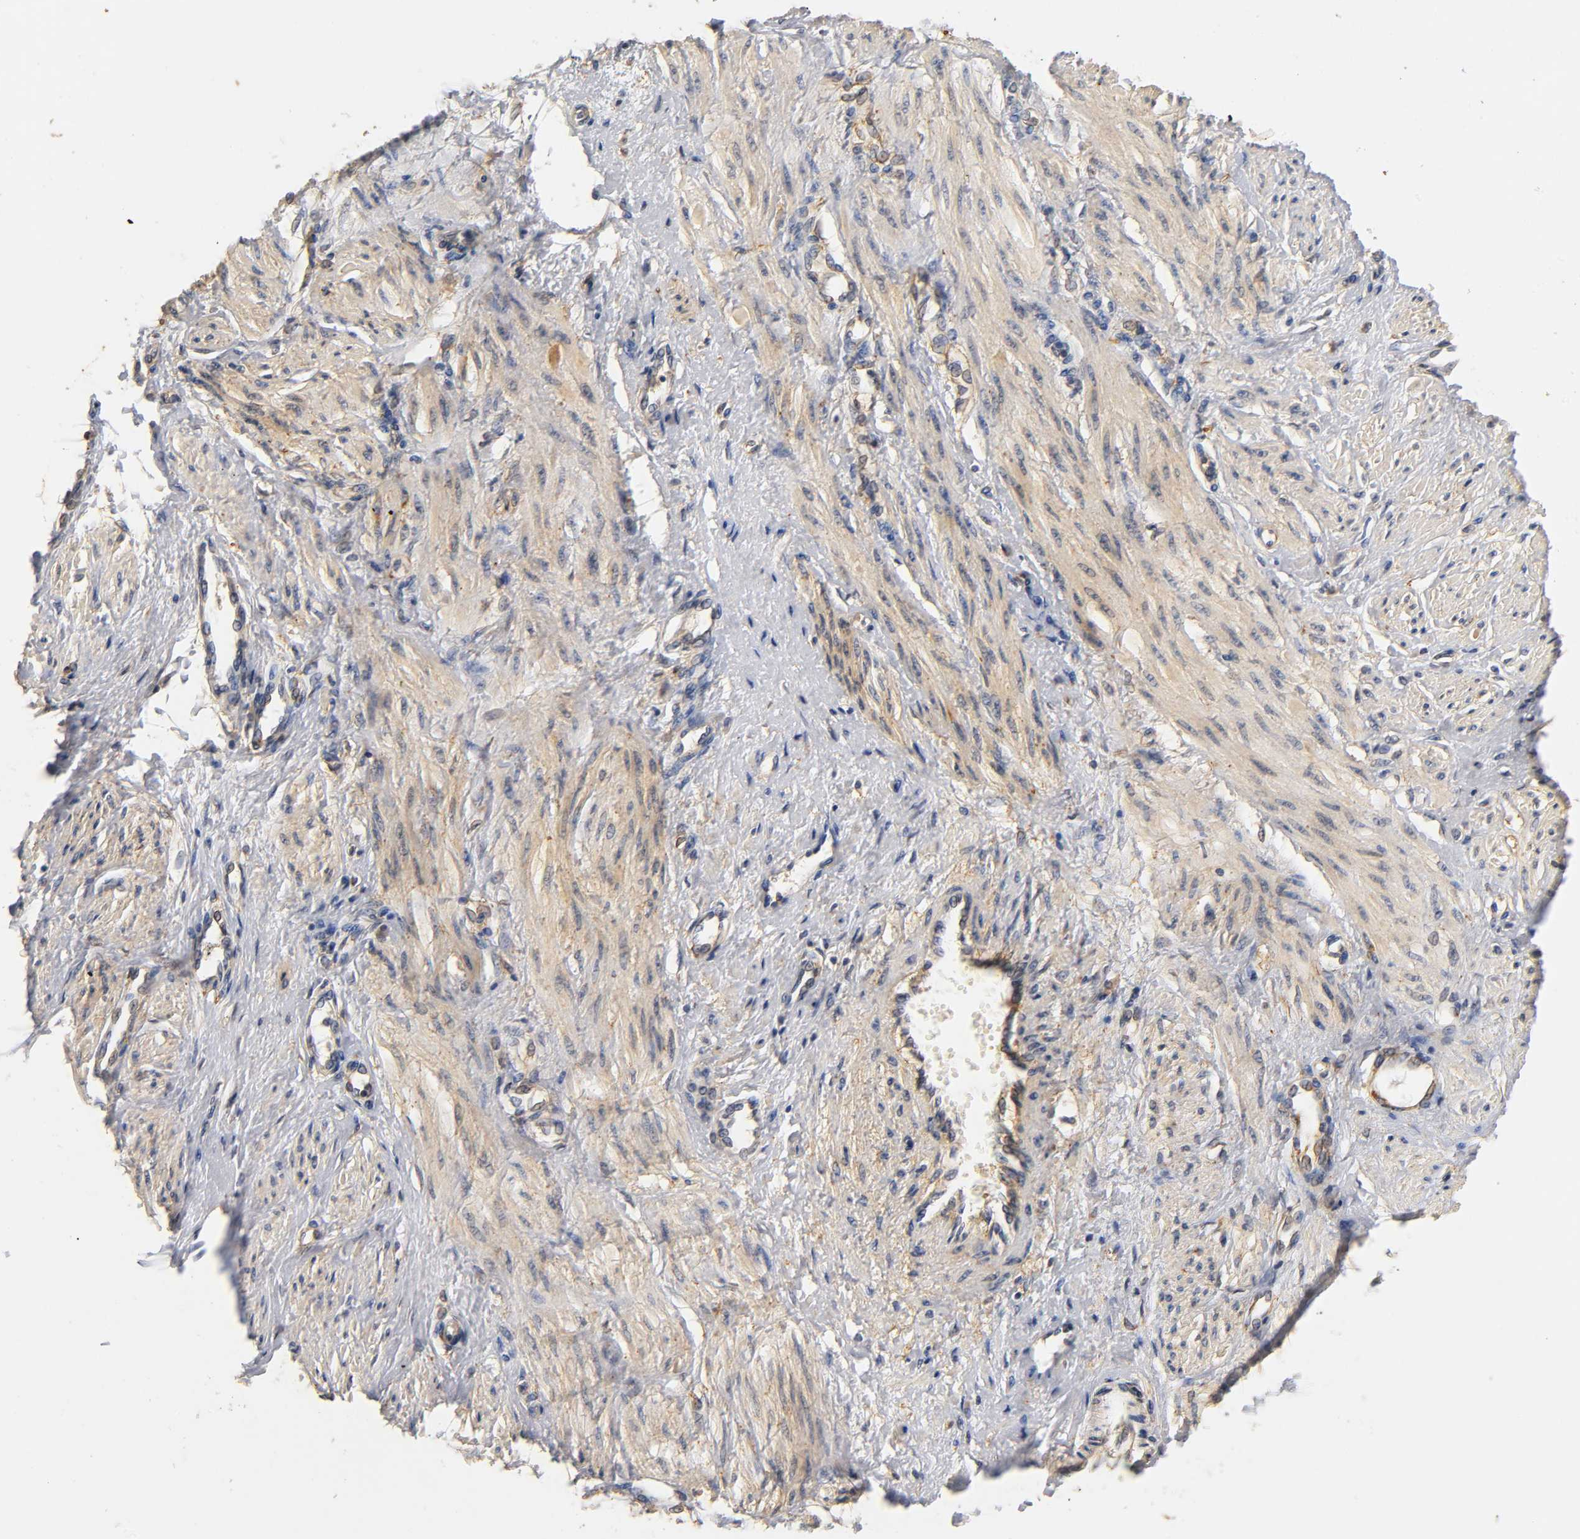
{"staining": {"intensity": "weak", "quantity": ">75%", "location": "cytoplasmic/membranous"}, "tissue": "smooth muscle", "cell_type": "Smooth muscle cells", "image_type": "normal", "snomed": [{"axis": "morphology", "description": "Normal tissue, NOS"}, {"axis": "topography", "description": "Smooth muscle"}, {"axis": "topography", "description": "Uterus"}], "caption": "The immunohistochemical stain highlights weak cytoplasmic/membranous positivity in smooth muscle cells of normal smooth muscle. The protein of interest is stained brown, and the nuclei are stained in blue (DAB IHC with brightfield microscopy, high magnification).", "gene": "SCAP", "patient": {"sex": "female", "age": 39}}